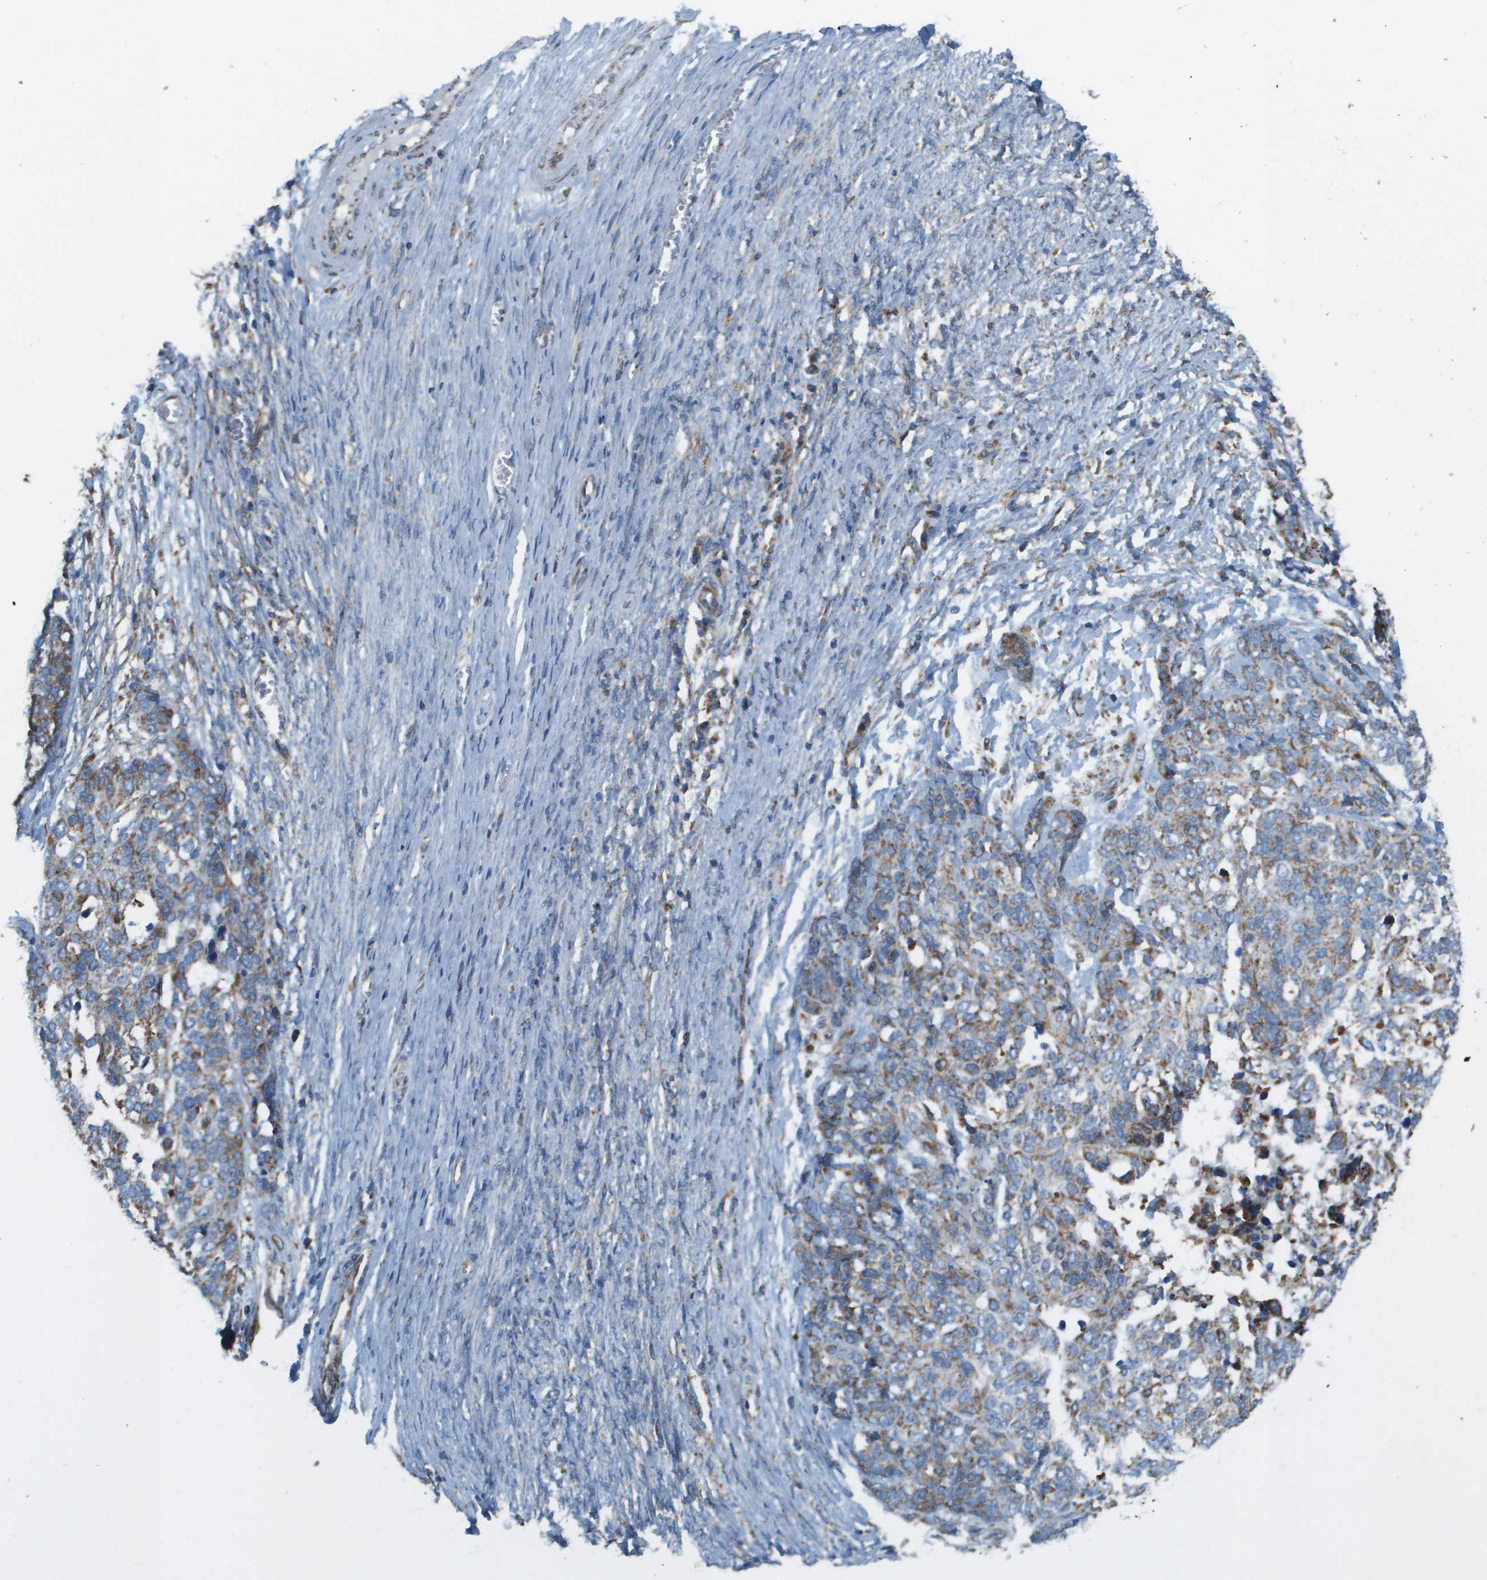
{"staining": {"intensity": "moderate", "quantity": ">75%", "location": "cytoplasmic/membranous"}, "tissue": "ovarian cancer", "cell_type": "Tumor cells", "image_type": "cancer", "snomed": [{"axis": "morphology", "description": "Cystadenocarcinoma, serous, NOS"}, {"axis": "topography", "description": "Ovary"}], "caption": "Protein analysis of ovarian serous cystadenocarcinoma tissue shows moderate cytoplasmic/membranous positivity in approximately >75% of tumor cells. Using DAB (brown) and hematoxylin (blue) stains, captured at high magnification using brightfield microscopy.", "gene": "TAOK3", "patient": {"sex": "female", "age": 44}}